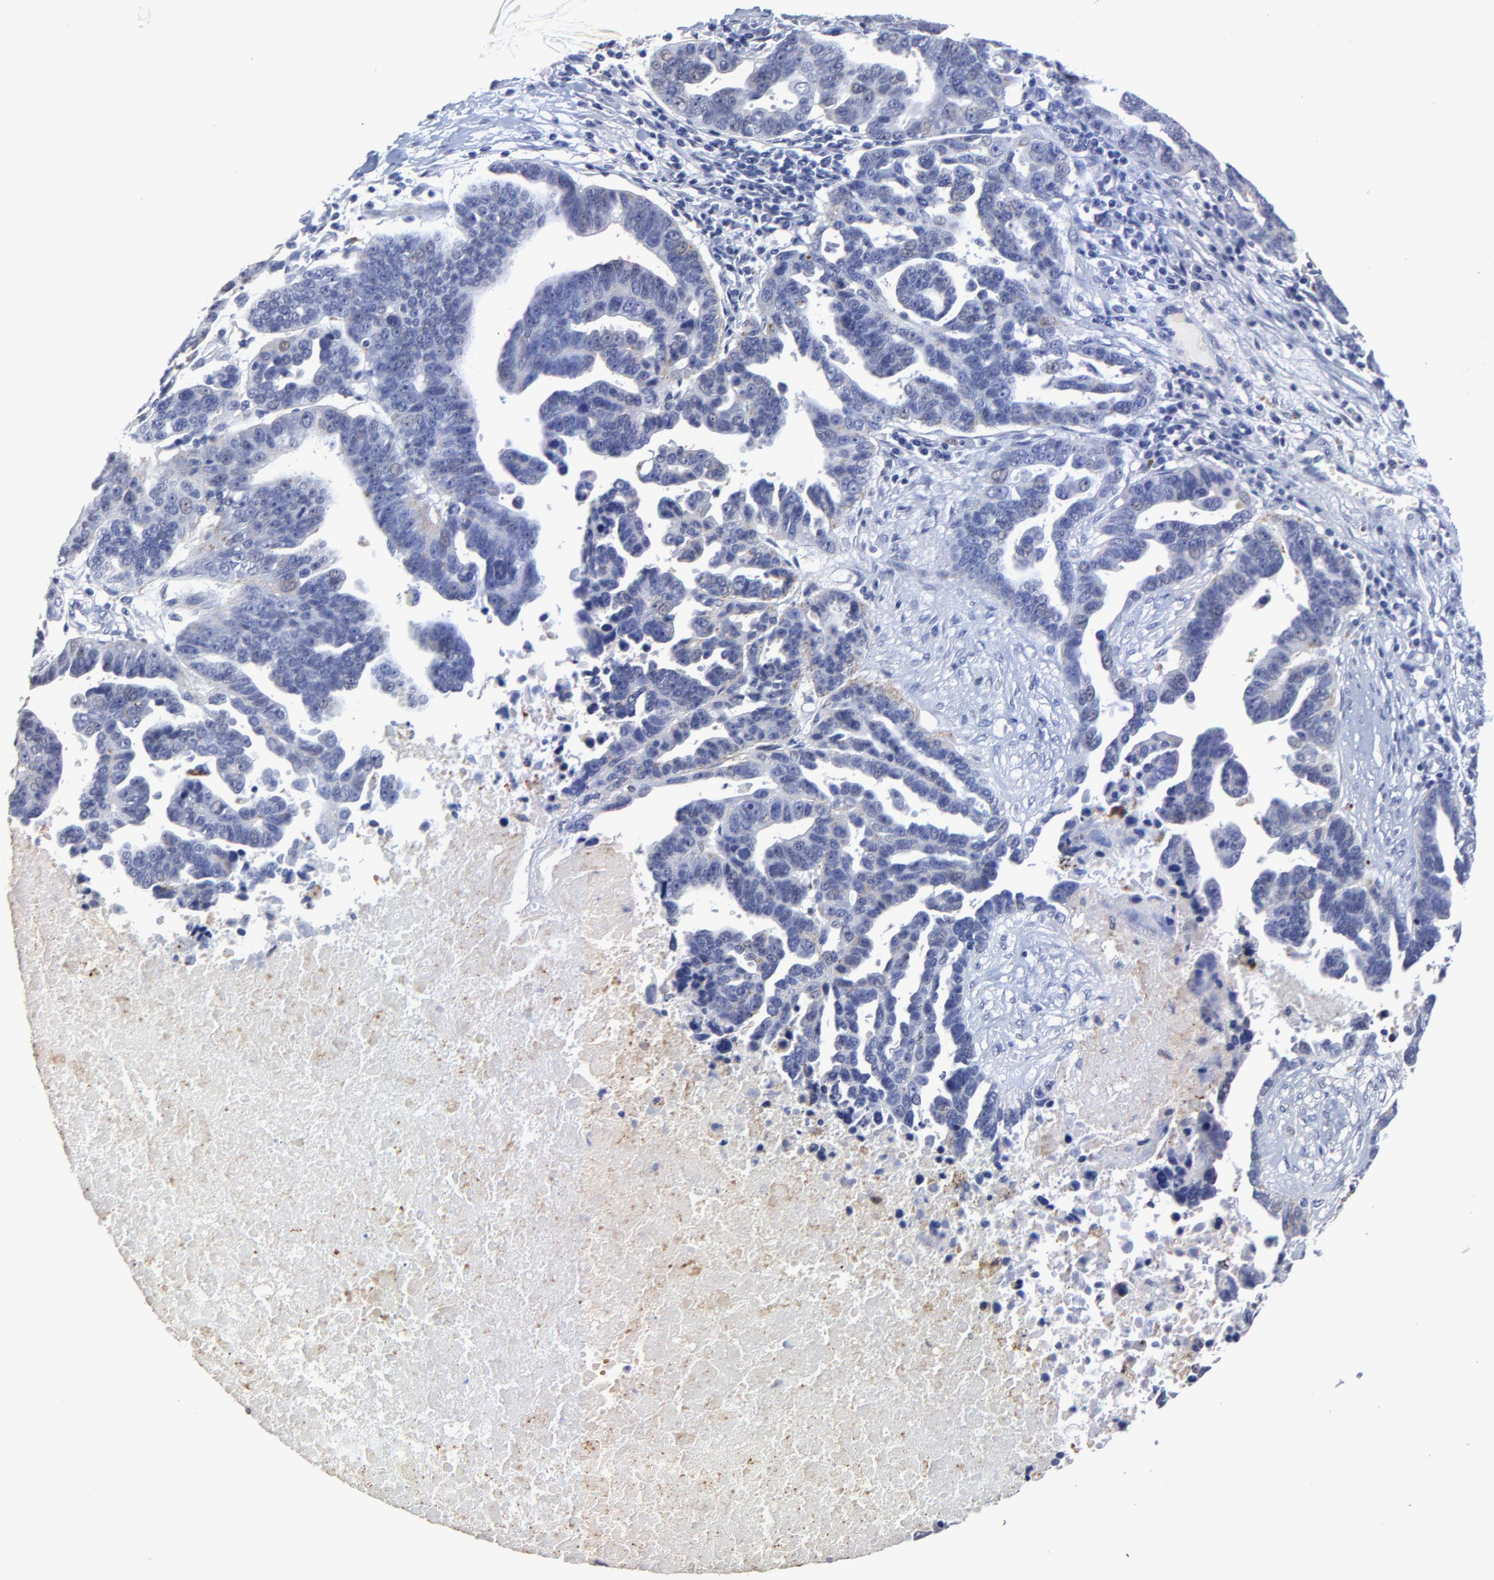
{"staining": {"intensity": "negative", "quantity": "none", "location": "none"}, "tissue": "ovarian cancer", "cell_type": "Tumor cells", "image_type": "cancer", "snomed": [{"axis": "morphology", "description": "Carcinoma, endometroid"}, {"axis": "morphology", "description": "Cystadenocarcinoma, serous, NOS"}, {"axis": "topography", "description": "Ovary"}], "caption": "This is an immunohistochemistry (IHC) image of human ovarian serous cystadenocarcinoma. There is no expression in tumor cells.", "gene": "SMARCA1", "patient": {"sex": "female", "age": 45}}